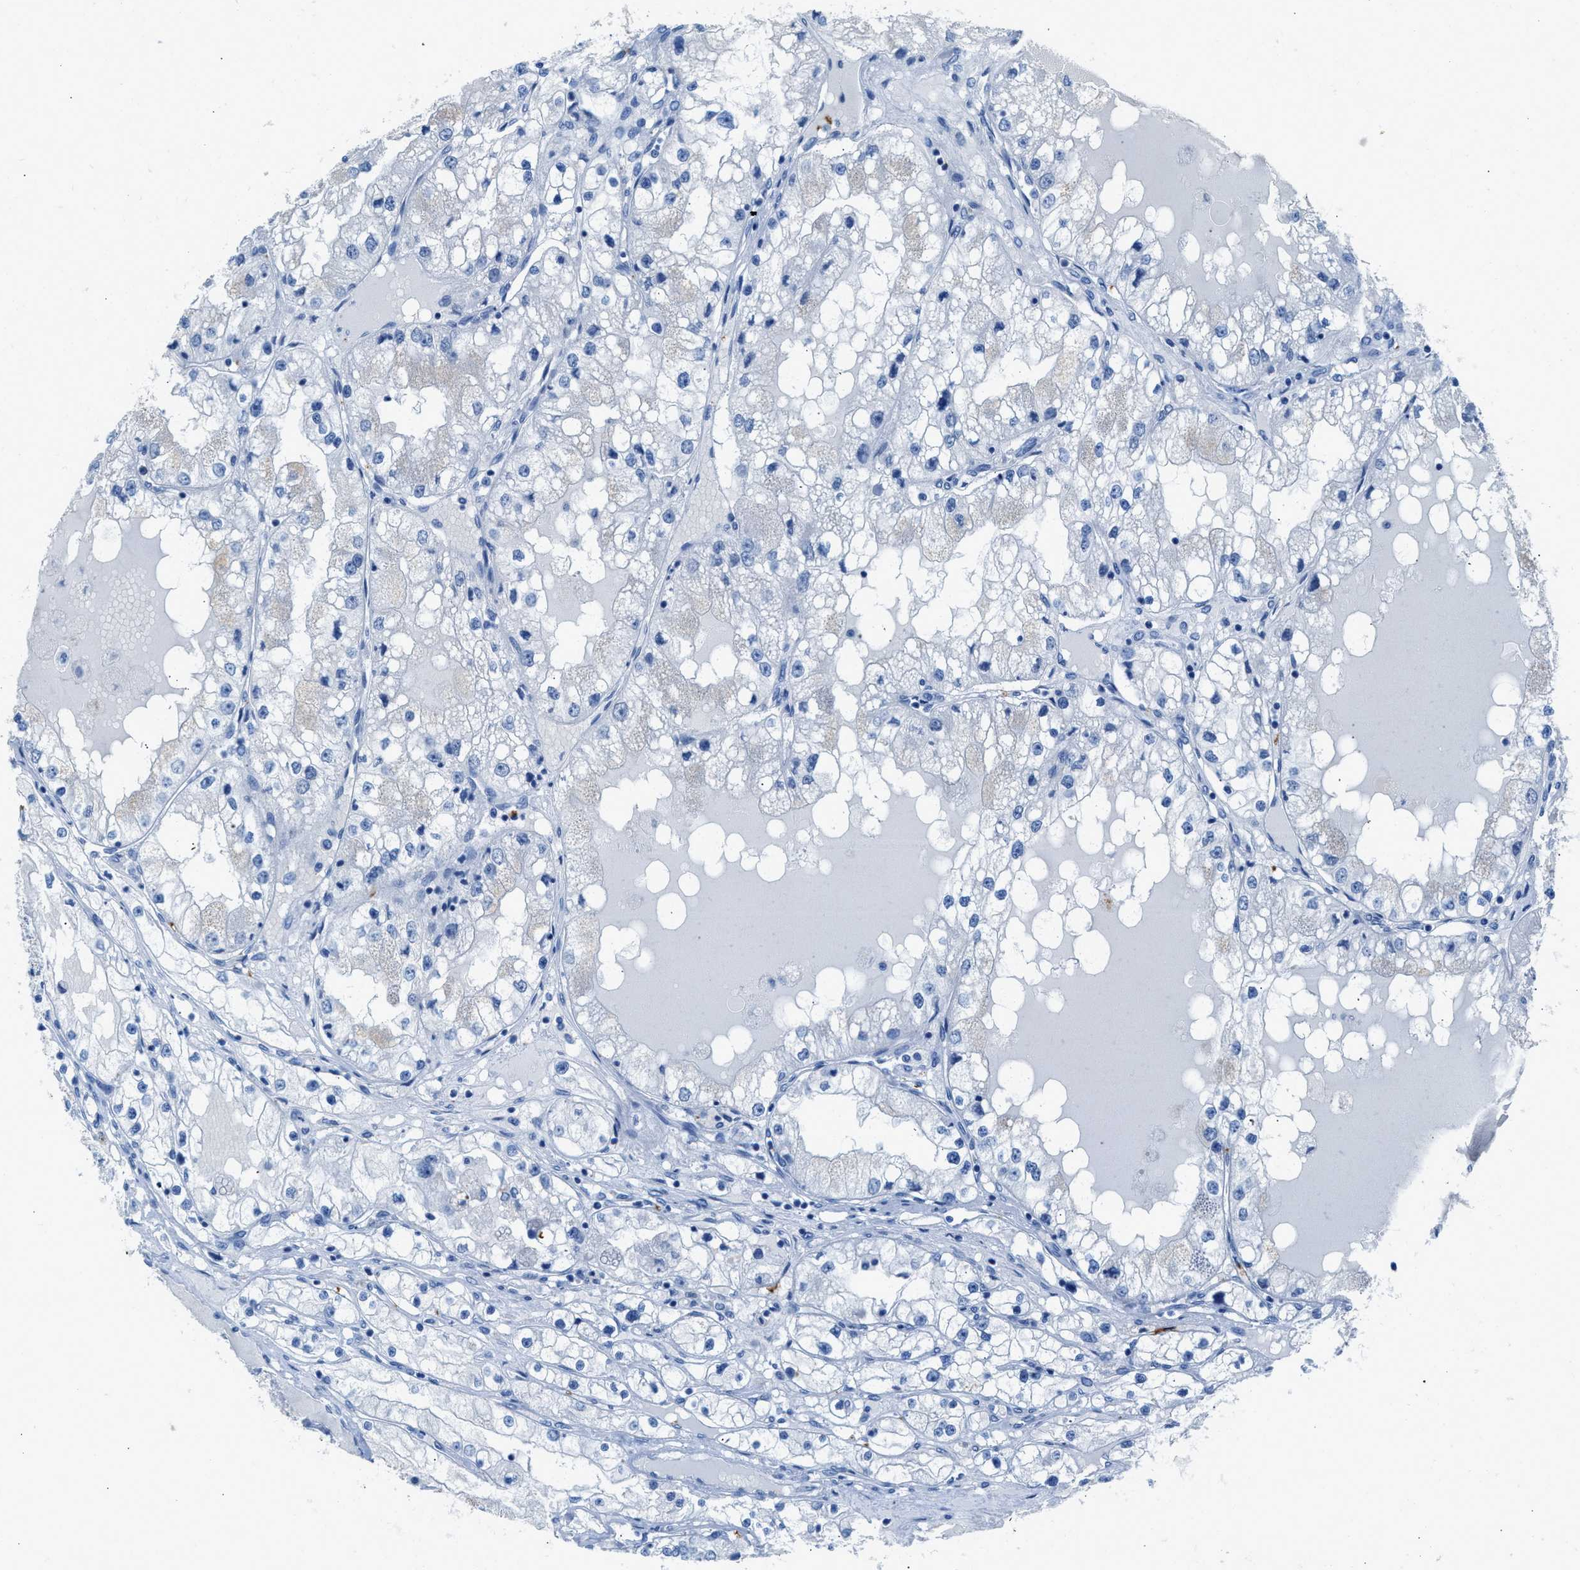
{"staining": {"intensity": "negative", "quantity": "none", "location": "none"}, "tissue": "renal cancer", "cell_type": "Tumor cells", "image_type": "cancer", "snomed": [{"axis": "morphology", "description": "Adenocarcinoma, NOS"}, {"axis": "topography", "description": "Kidney"}], "caption": "Immunohistochemistry of renal cancer (adenocarcinoma) reveals no expression in tumor cells.", "gene": "FAIM2", "patient": {"sex": "male", "age": 68}}